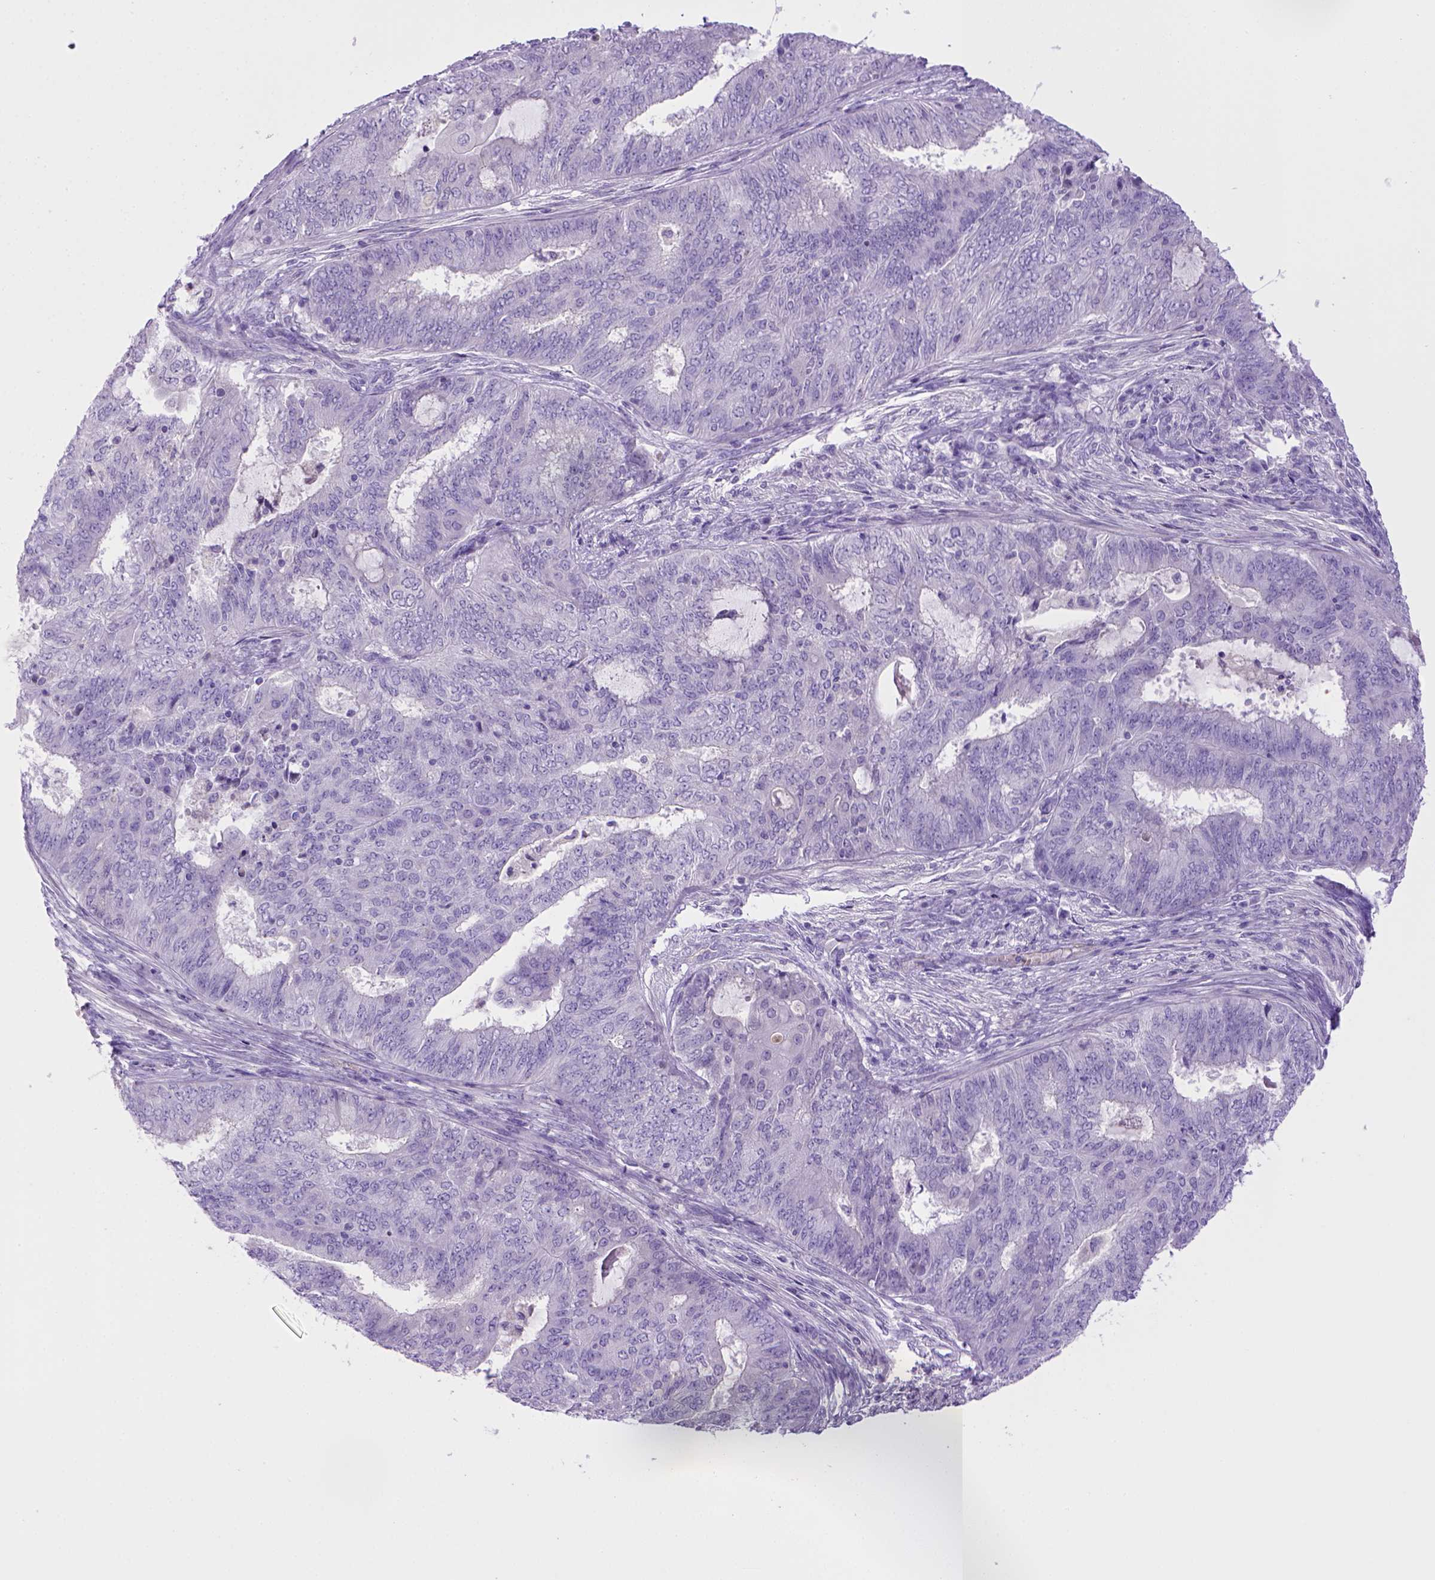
{"staining": {"intensity": "negative", "quantity": "none", "location": "none"}, "tissue": "endometrial cancer", "cell_type": "Tumor cells", "image_type": "cancer", "snomed": [{"axis": "morphology", "description": "Adenocarcinoma, NOS"}, {"axis": "topography", "description": "Endometrium"}], "caption": "The micrograph shows no significant positivity in tumor cells of adenocarcinoma (endometrial).", "gene": "BAAT", "patient": {"sex": "female", "age": 62}}